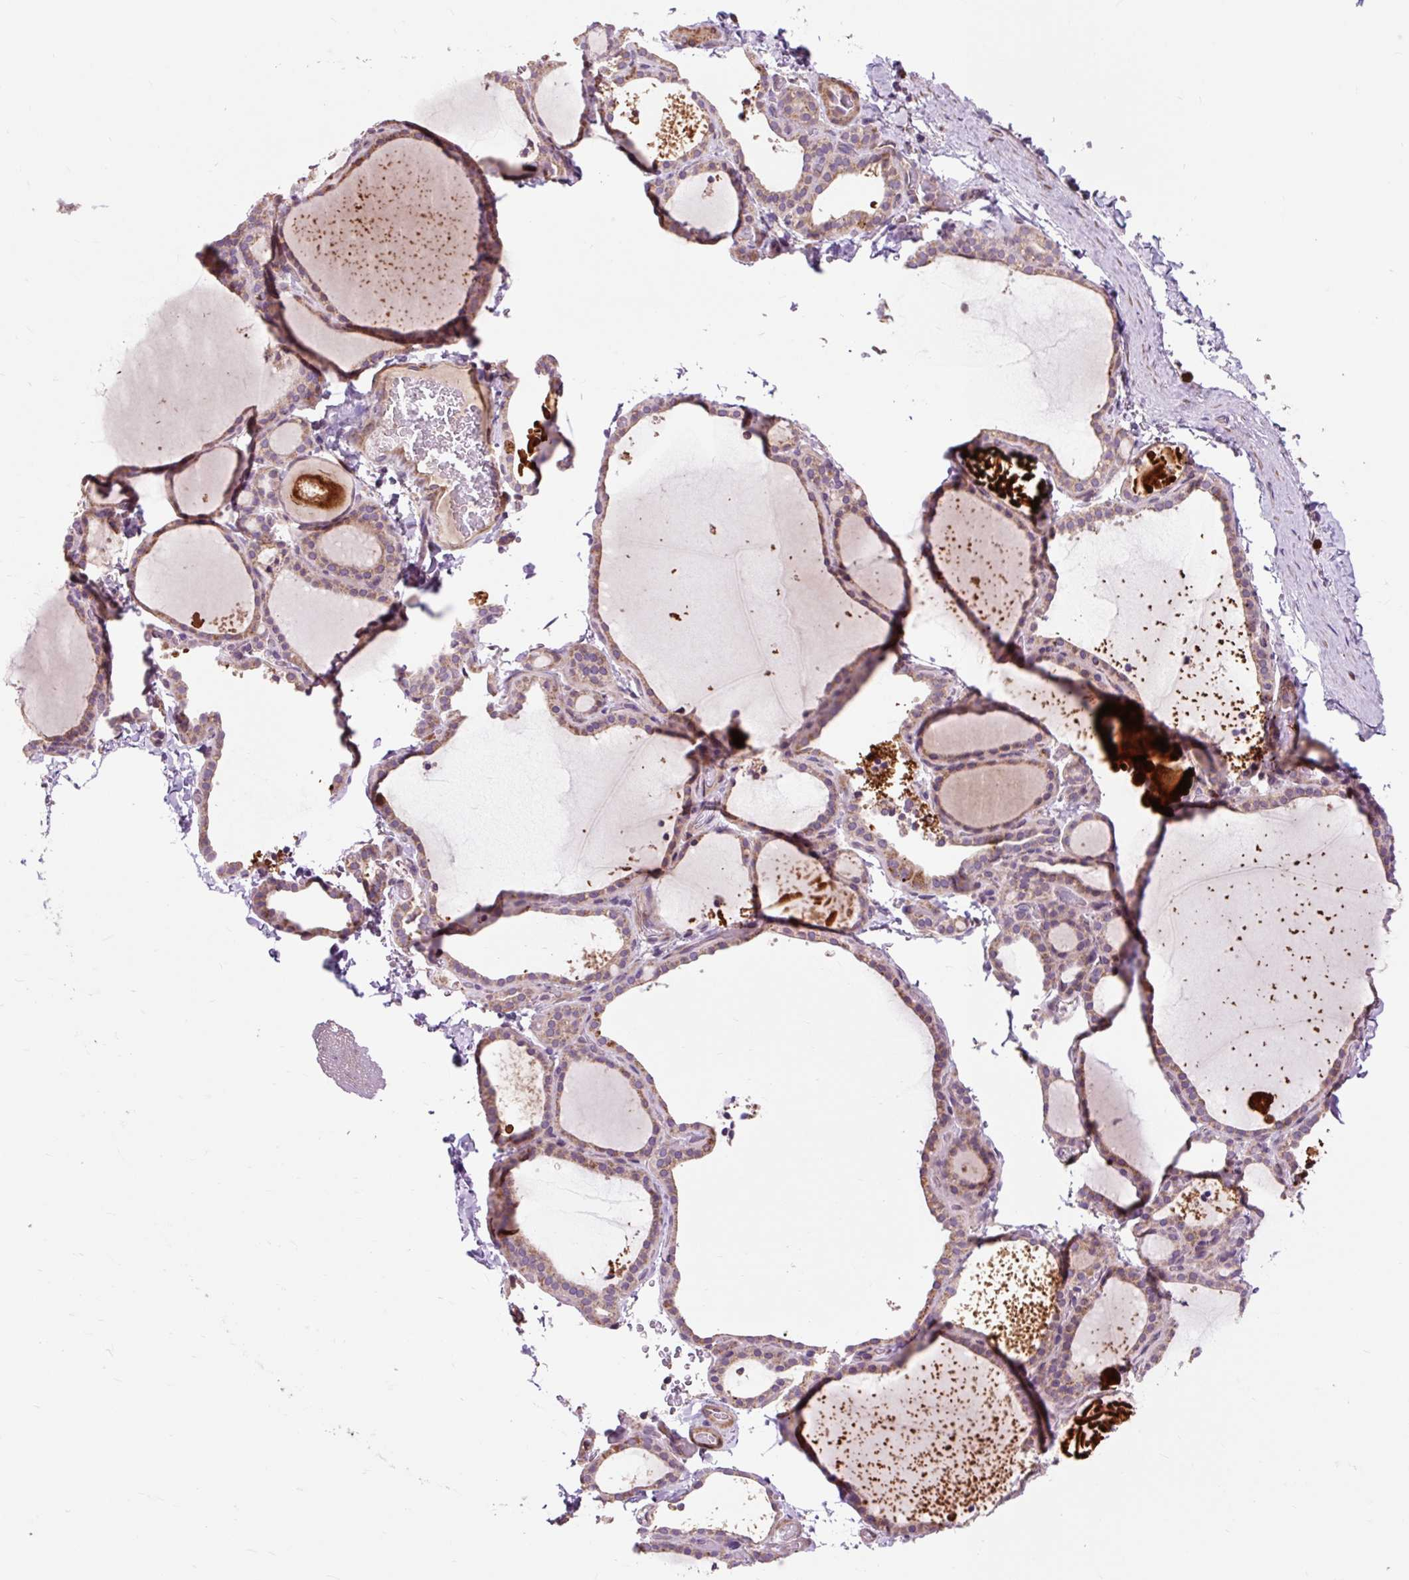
{"staining": {"intensity": "moderate", "quantity": "25%-75%", "location": "cytoplasmic/membranous"}, "tissue": "thyroid gland", "cell_type": "Glandular cells", "image_type": "normal", "snomed": [{"axis": "morphology", "description": "Normal tissue, NOS"}, {"axis": "topography", "description": "Thyroid gland"}], "caption": "The image shows a brown stain indicating the presence of a protein in the cytoplasmic/membranous of glandular cells in thyroid gland.", "gene": "PRIMPOL", "patient": {"sex": "female", "age": 22}}